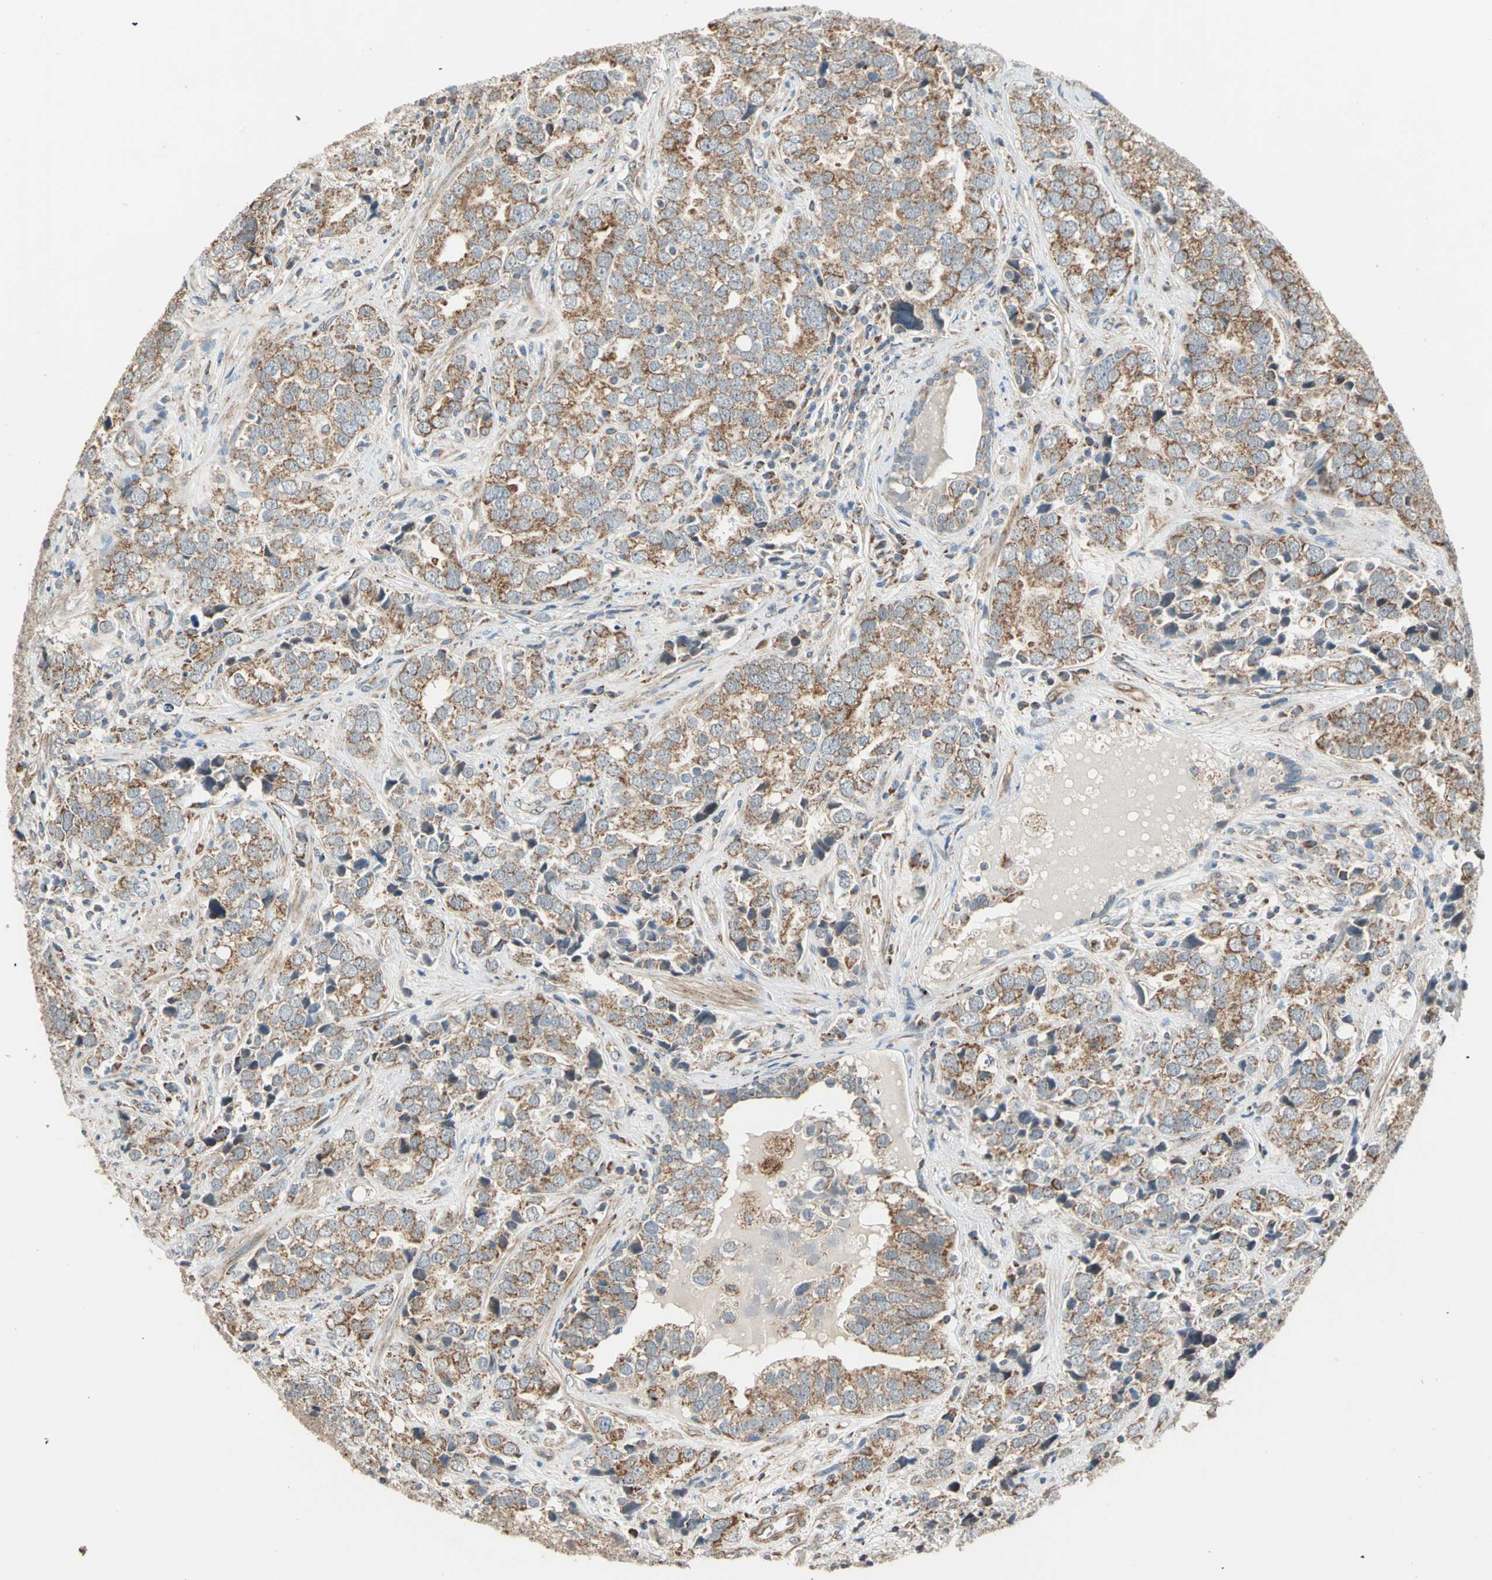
{"staining": {"intensity": "moderate", "quantity": ">75%", "location": "cytoplasmic/membranous"}, "tissue": "prostate cancer", "cell_type": "Tumor cells", "image_type": "cancer", "snomed": [{"axis": "morphology", "description": "Adenocarcinoma, High grade"}, {"axis": "topography", "description": "Prostate"}], "caption": "The immunohistochemical stain shows moderate cytoplasmic/membranous staining in tumor cells of adenocarcinoma (high-grade) (prostate) tissue. (DAB = brown stain, brightfield microscopy at high magnification).", "gene": "MRPS22", "patient": {"sex": "male", "age": 71}}